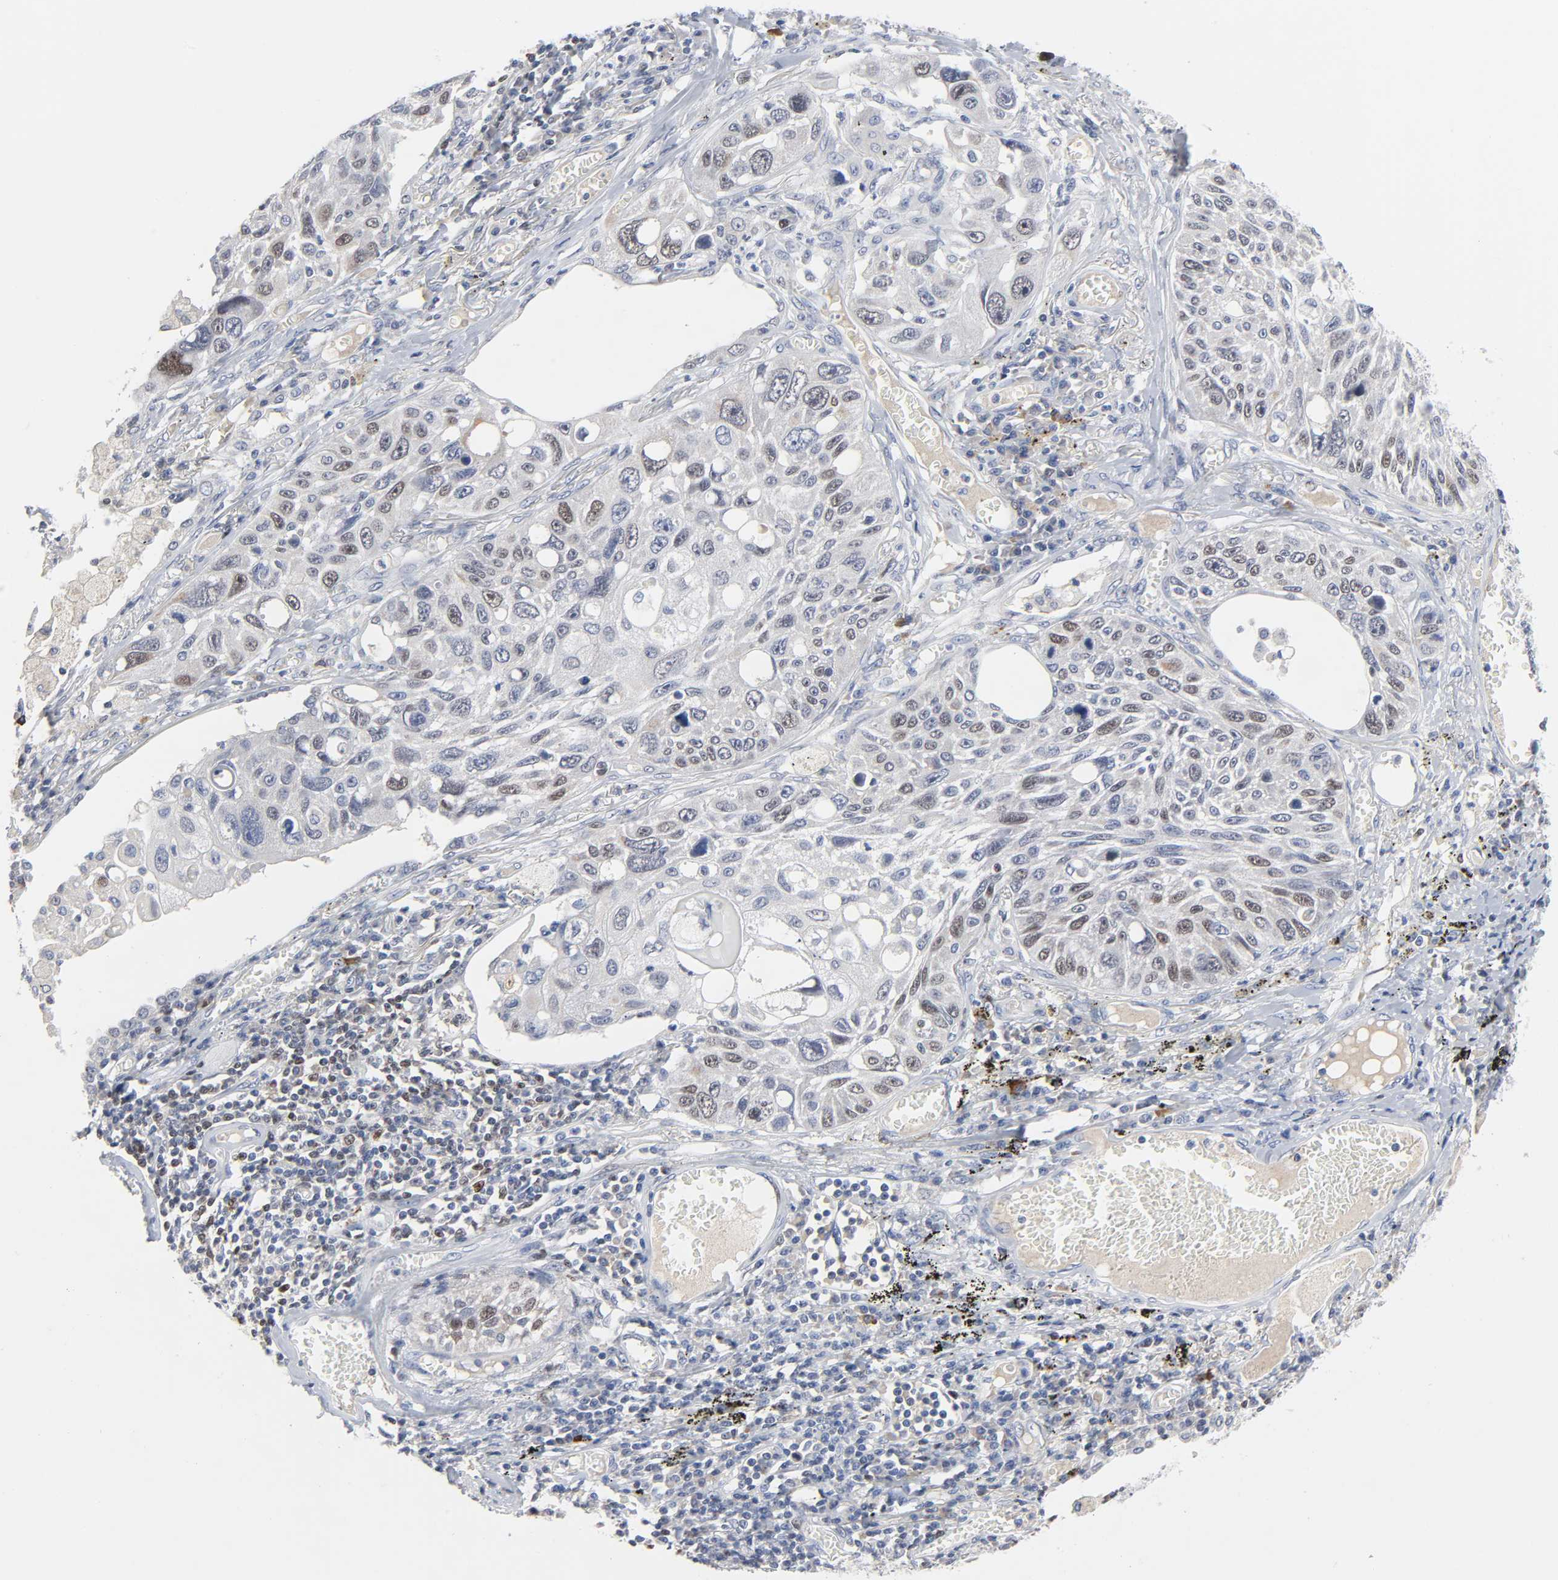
{"staining": {"intensity": "weak", "quantity": "25%-75%", "location": "nuclear"}, "tissue": "lung cancer", "cell_type": "Tumor cells", "image_type": "cancer", "snomed": [{"axis": "morphology", "description": "Squamous cell carcinoma, NOS"}, {"axis": "topography", "description": "Lung"}], "caption": "About 25%-75% of tumor cells in lung squamous cell carcinoma reveal weak nuclear protein staining as visualized by brown immunohistochemical staining.", "gene": "WEE1", "patient": {"sex": "male", "age": 71}}